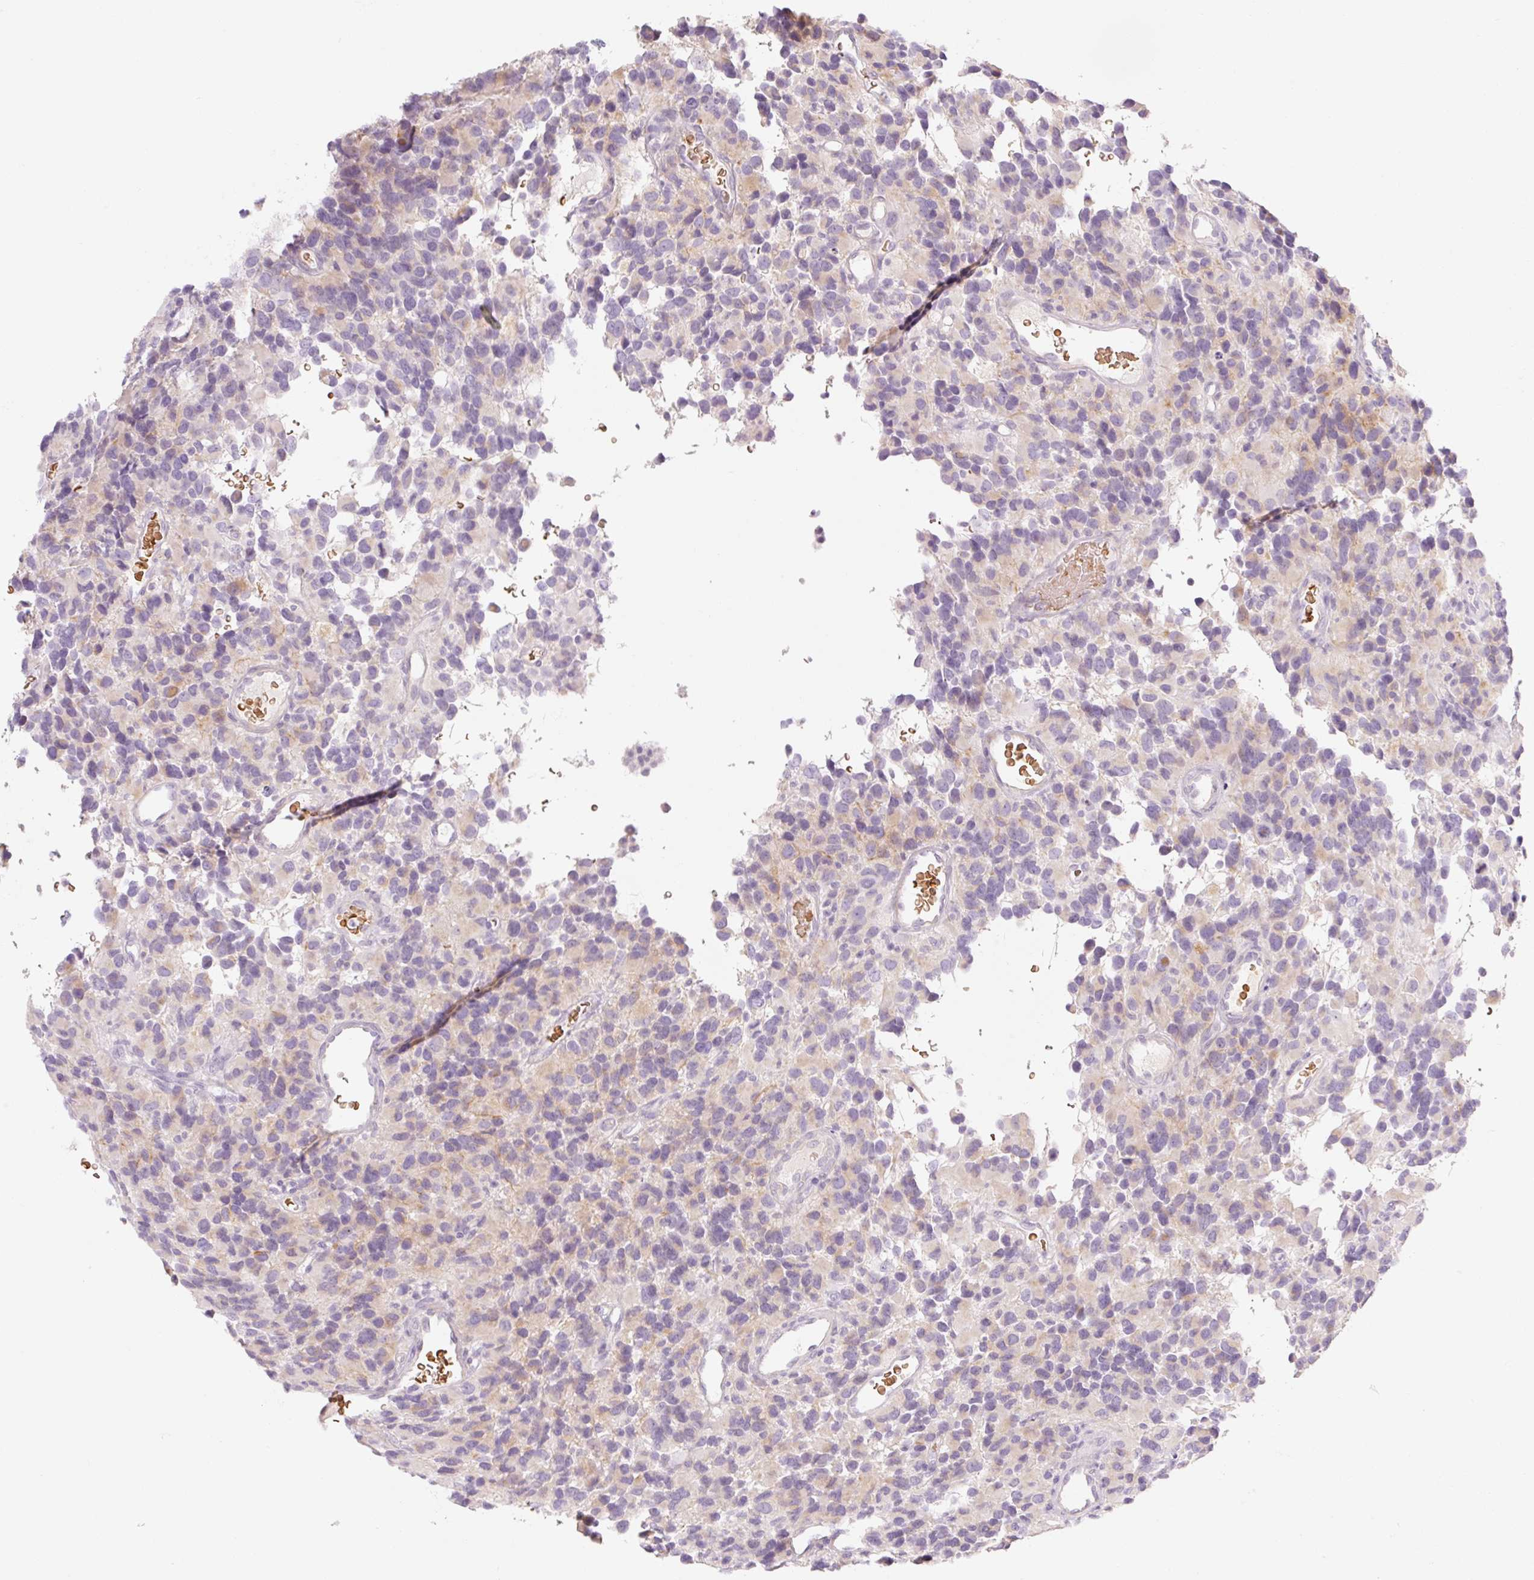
{"staining": {"intensity": "weak", "quantity": "<25%", "location": "cytoplasmic/membranous"}, "tissue": "glioma", "cell_type": "Tumor cells", "image_type": "cancer", "snomed": [{"axis": "morphology", "description": "Glioma, malignant, High grade"}, {"axis": "topography", "description": "Brain"}], "caption": "A high-resolution photomicrograph shows immunohistochemistry (IHC) staining of glioma, which exhibits no significant expression in tumor cells.", "gene": "TAF1L", "patient": {"sex": "male", "age": 77}}